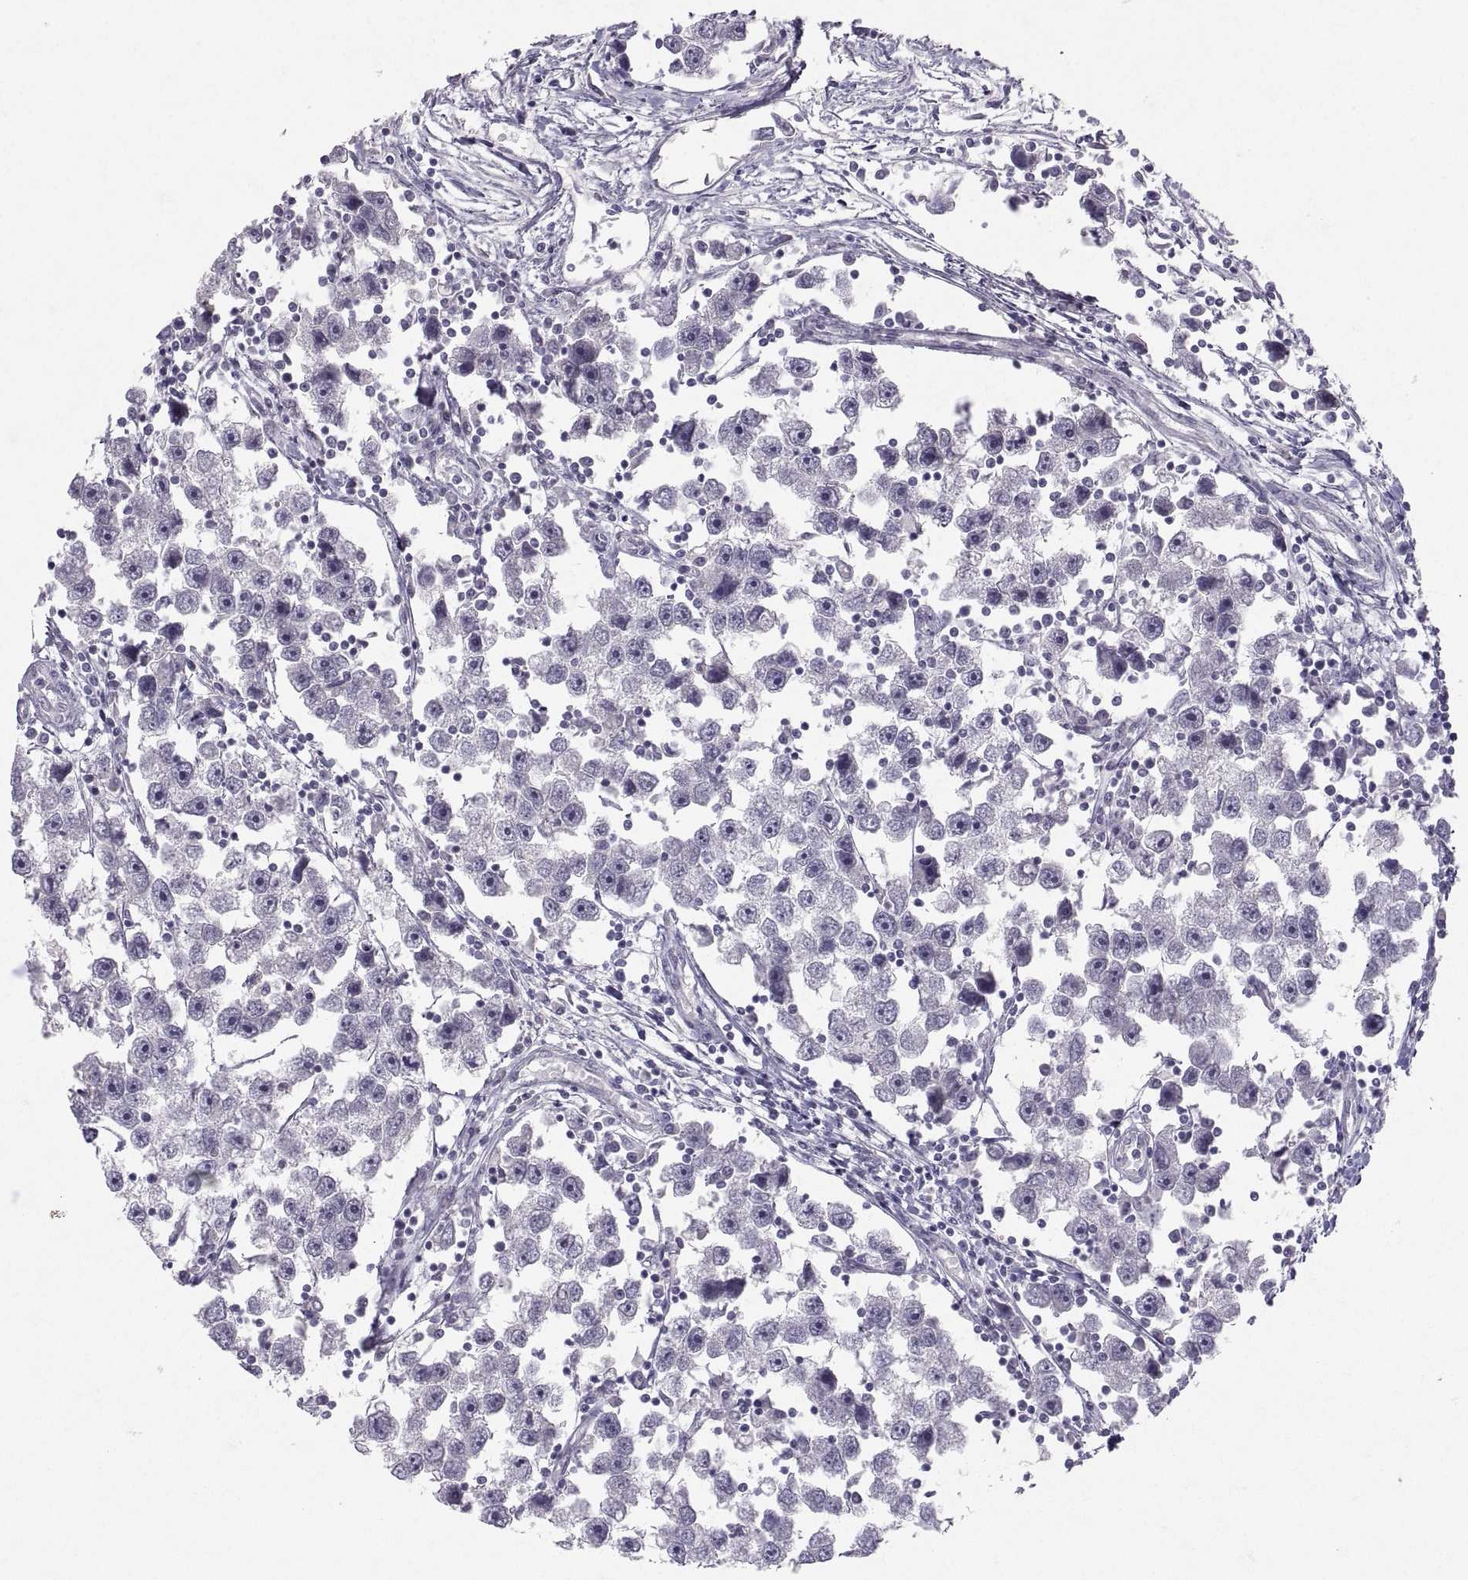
{"staining": {"intensity": "negative", "quantity": "none", "location": "none"}, "tissue": "testis cancer", "cell_type": "Tumor cells", "image_type": "cancer", "snomed": [{"axis": "morphology", "description": "Seminoma, NOS"}, {"axis": "topography", "description": "Testis"}], "caption": "Seminoma (testis) stained for a protein using IHC displays no positivity tumor cells.", "gene": "PTN", "patient": {"sex": "male", "age": 30}}